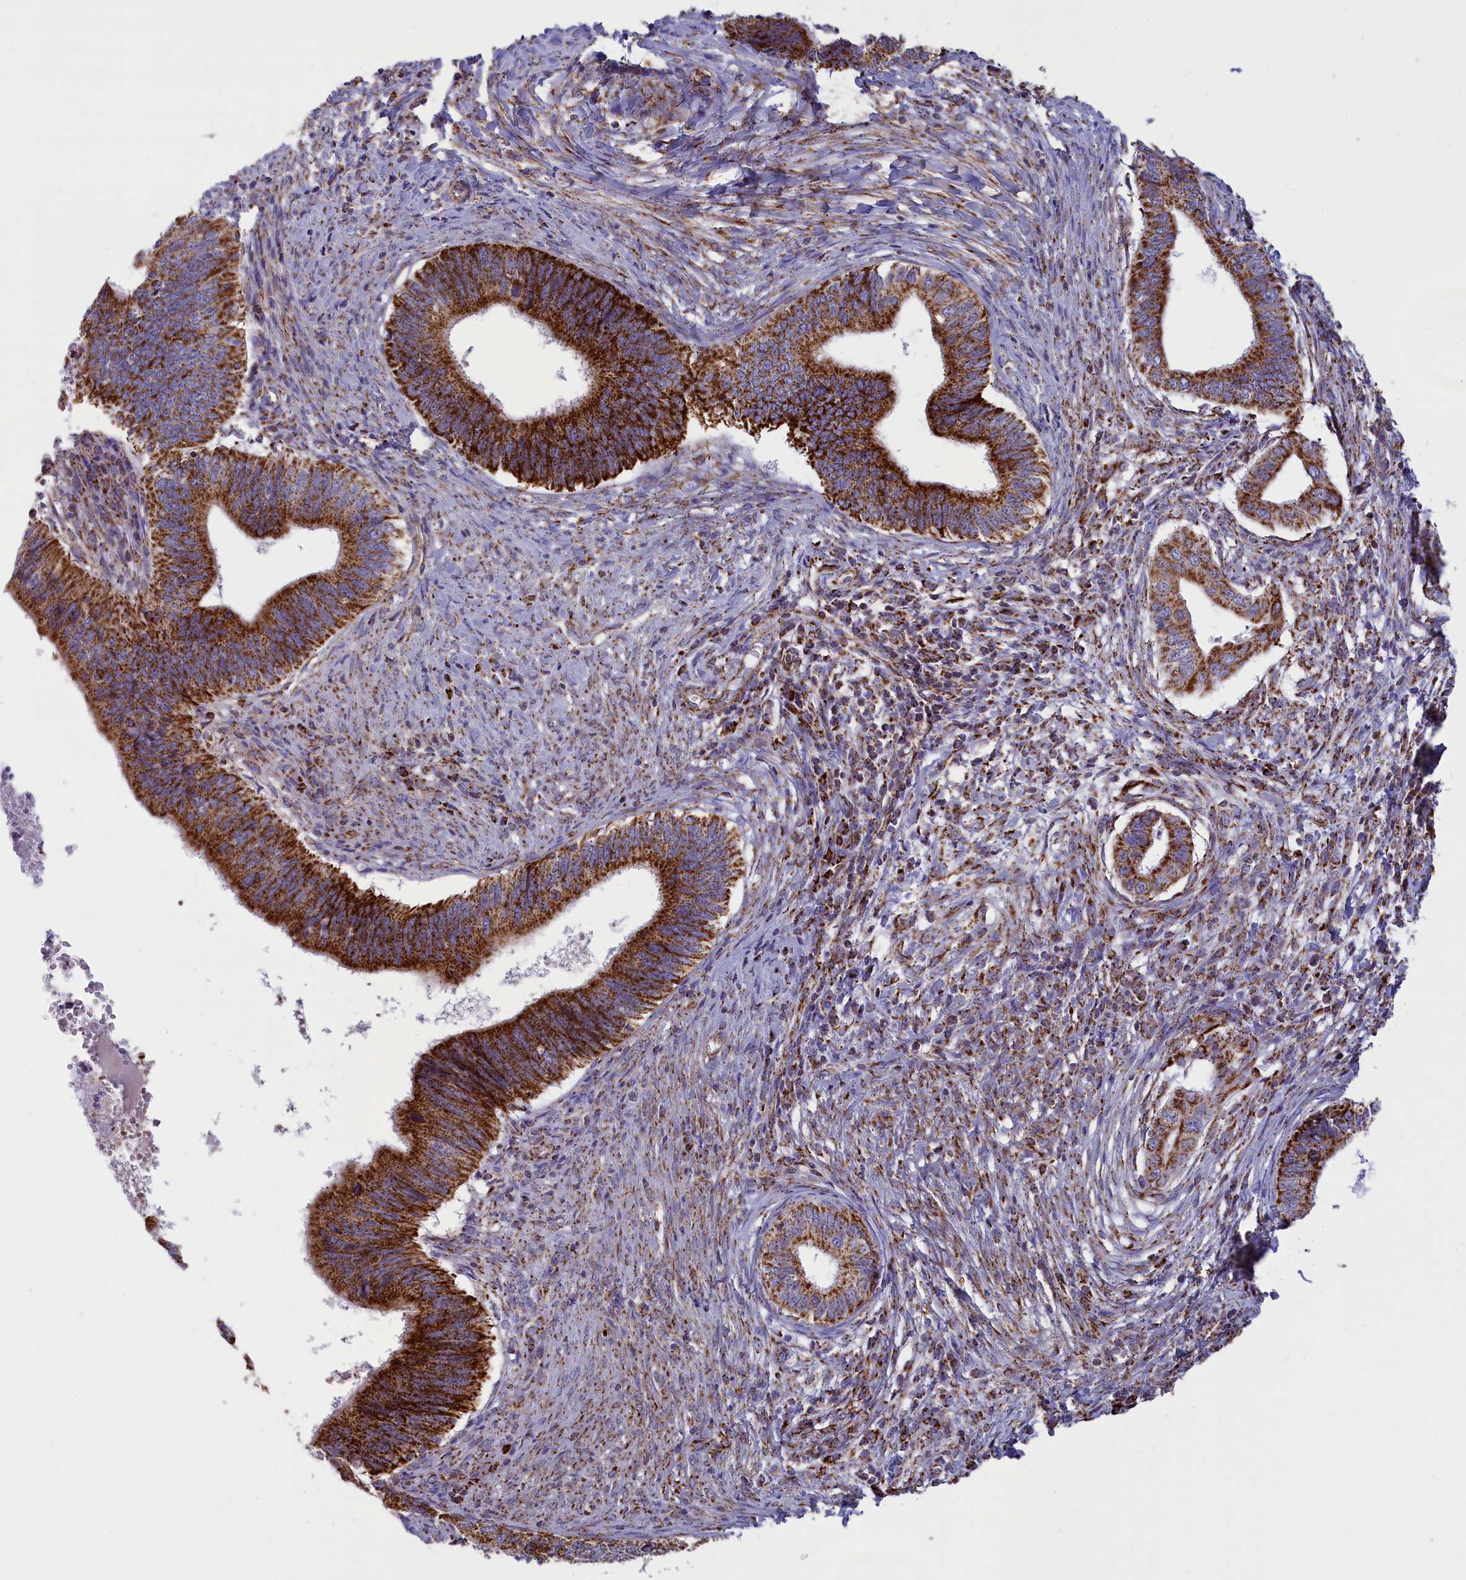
{"staining": {"intensity": "strong", "quantity": ">75%", "location": "cytoplasmic/membranous"}, "tissue": "cervical cancer", "cell_type": "Tumor cells", "image_type": "cancer", "snomed": [{"axis": "morphology", "description": "Adenocarcinoma, NOS"}, {"axis": "topography", "description": "Cervix"}], "caption": "Cervical cancer stained with immunohistochemistry (IHC) shows strong cytoplasmic/membranous staining in about >75% of tumor cells. Immunohistochemistry stains the protein of interest in brown and the nuclei are stained blue.", "gene": "ISOC2", "patient": {"sex": "female", "age": 42}}